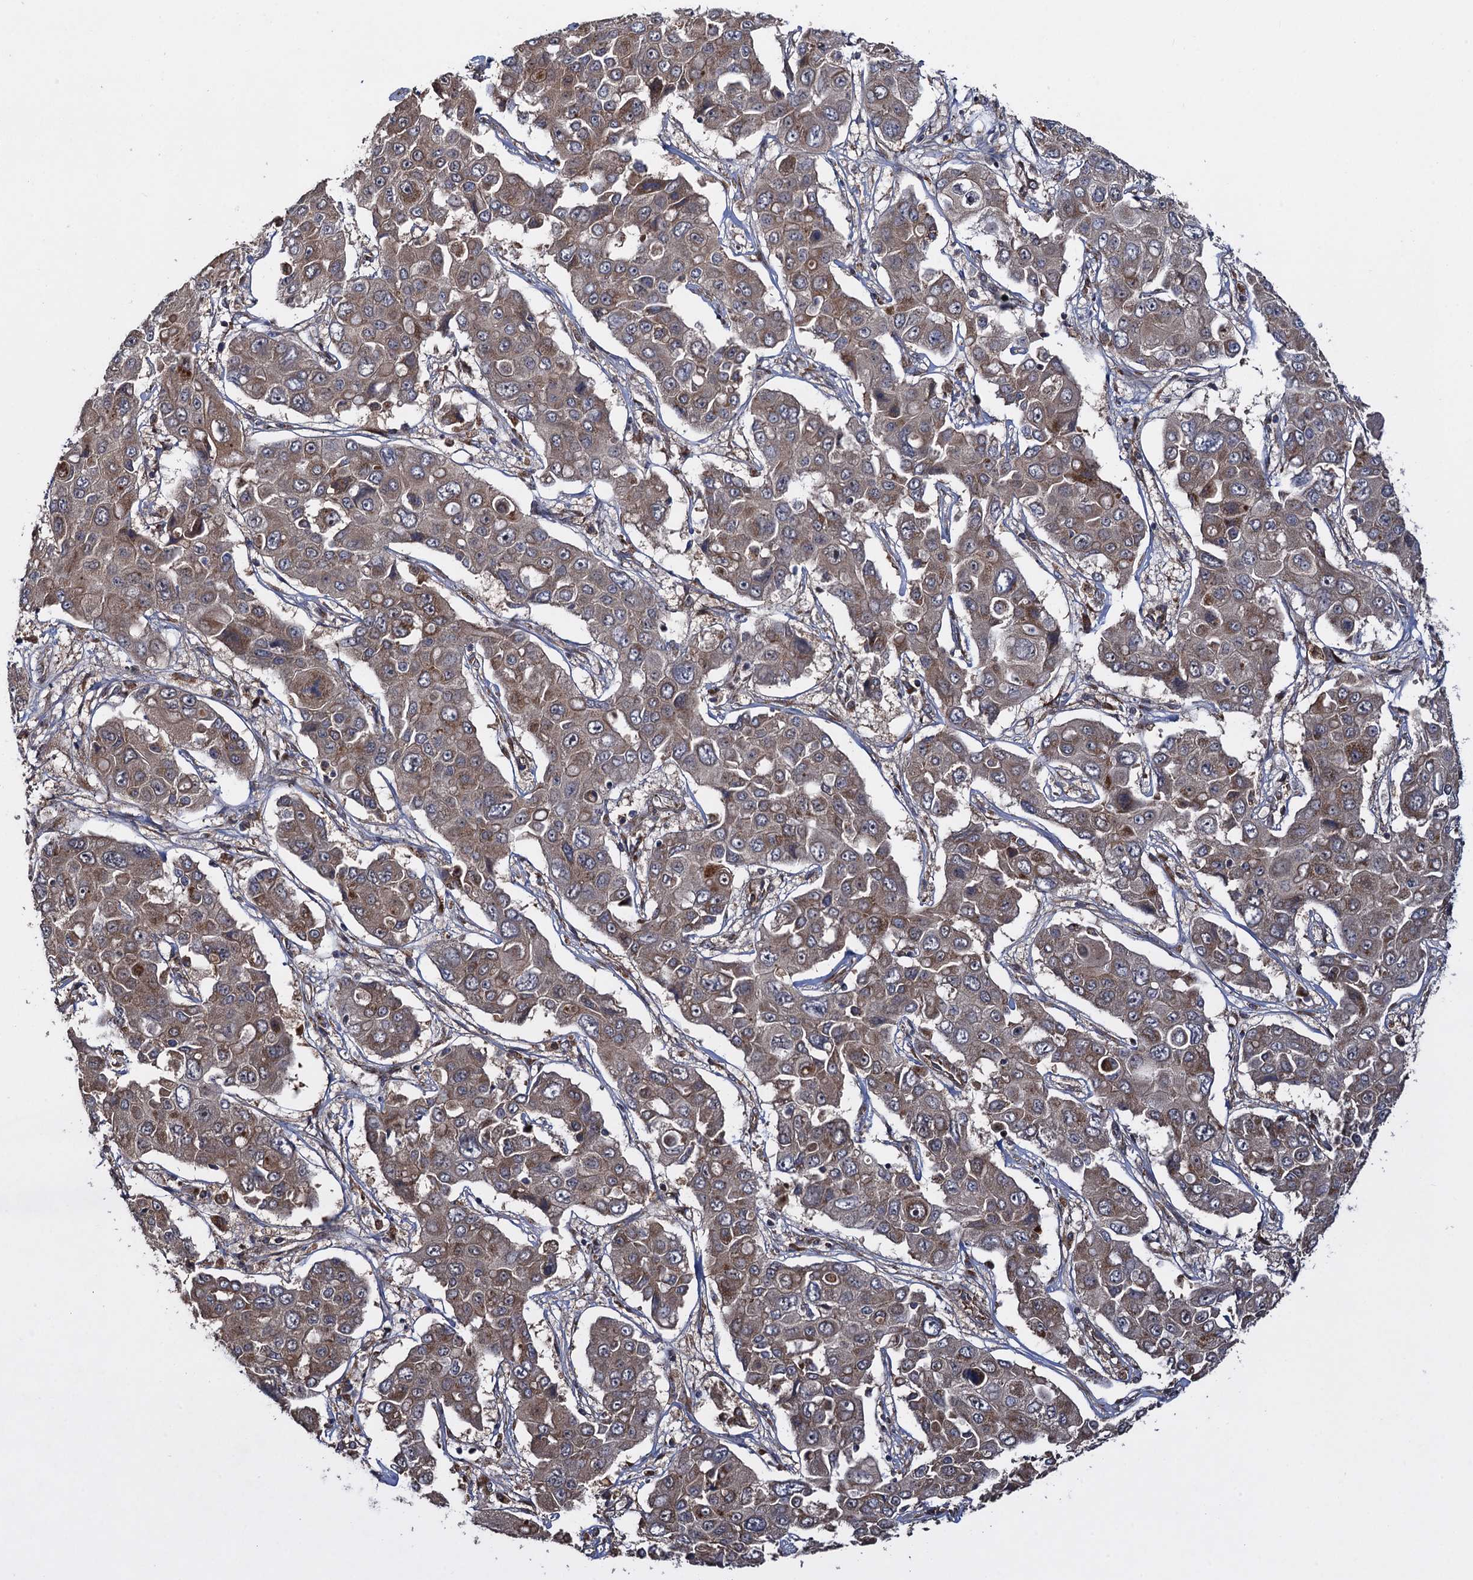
{"staining": {"intensity": "moderate", "quantity": ">75%", "location": "cytoplasmic/membranous"}, "tissue": "liver cancer", "cell_type": "Tumor cells", "image_type": "cancer", "snomed": [{"axis": "morphology", "description": "Cholangiocarcinoma"}, {"axis": "topography", "description": "Liver"}], "caption": "Immunohistochemical staining of human liver cancer demonstrates medium levels of moderate cytoplasmic/membranous staining in approximately >75% of tumor cells. The protein of interest is stained brown, and the nuclei are stained in blue (DAB IHC with brightfield microscopy, high magnification).", "gene": "HAUS1", "patient": {"sex": "male", "age": 67}}